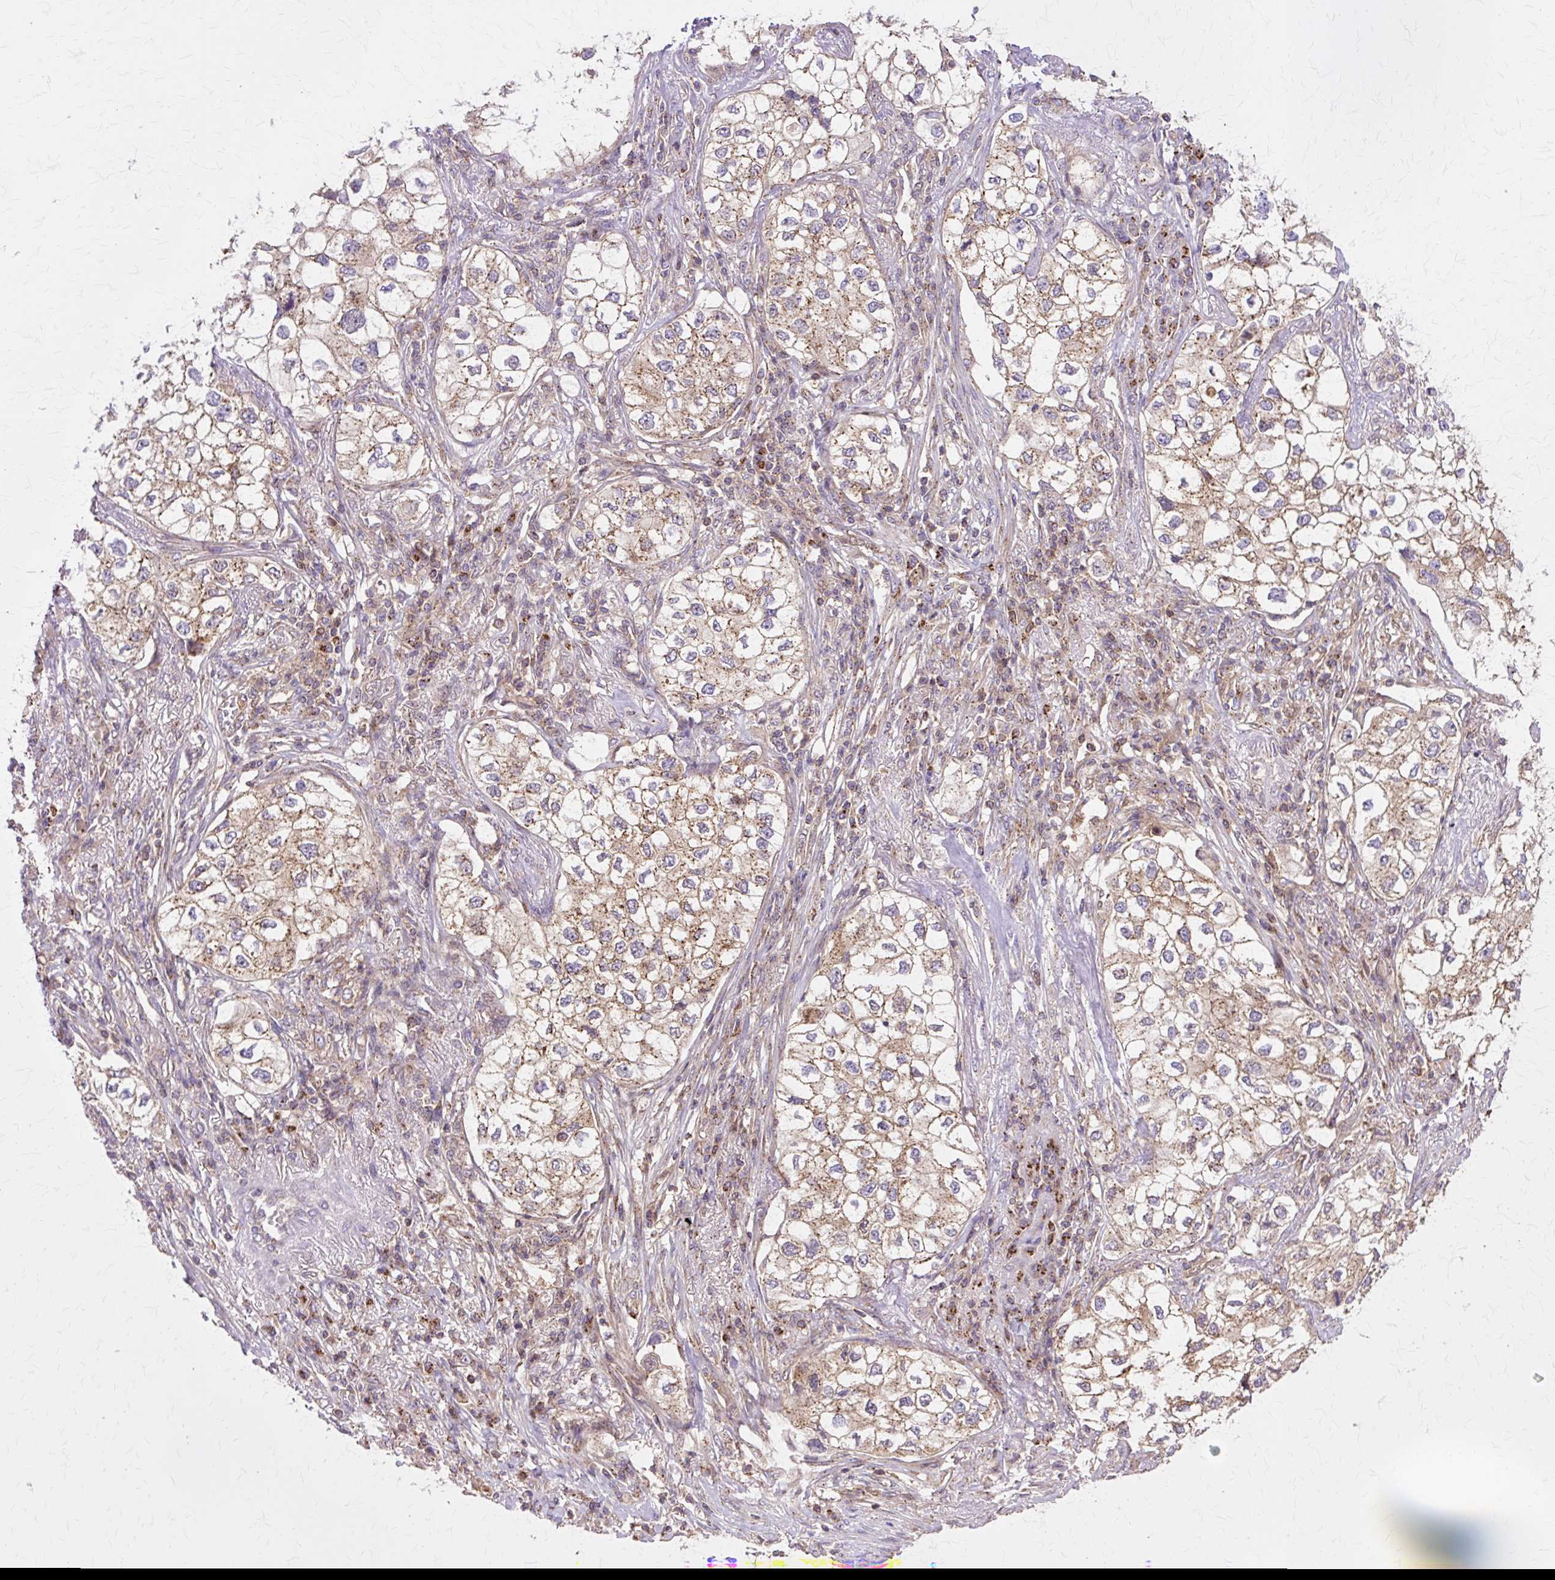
{"staining": {"intensity": "moderate", "quantity": ">75%", "location": "cytoplasmic/membranous"}, "tissue": "lung cancer", "cell_type": "Tumor cells", "image_type": "cancer", "snomed": [{"axis": "morphology", "description": "Adenocarcinoma, NOS"}, {"axis": "topography", "description": "Lung"}], "caption": "Immunohistochemistry (IHC) of lung cancer (adenocarcinoma) shows medium levels of moderate cytoplasmic/membranous expression in about >75% of tumor cells.", "gene": "COPB1", "patient": {"sex": "male", "age": 63}}